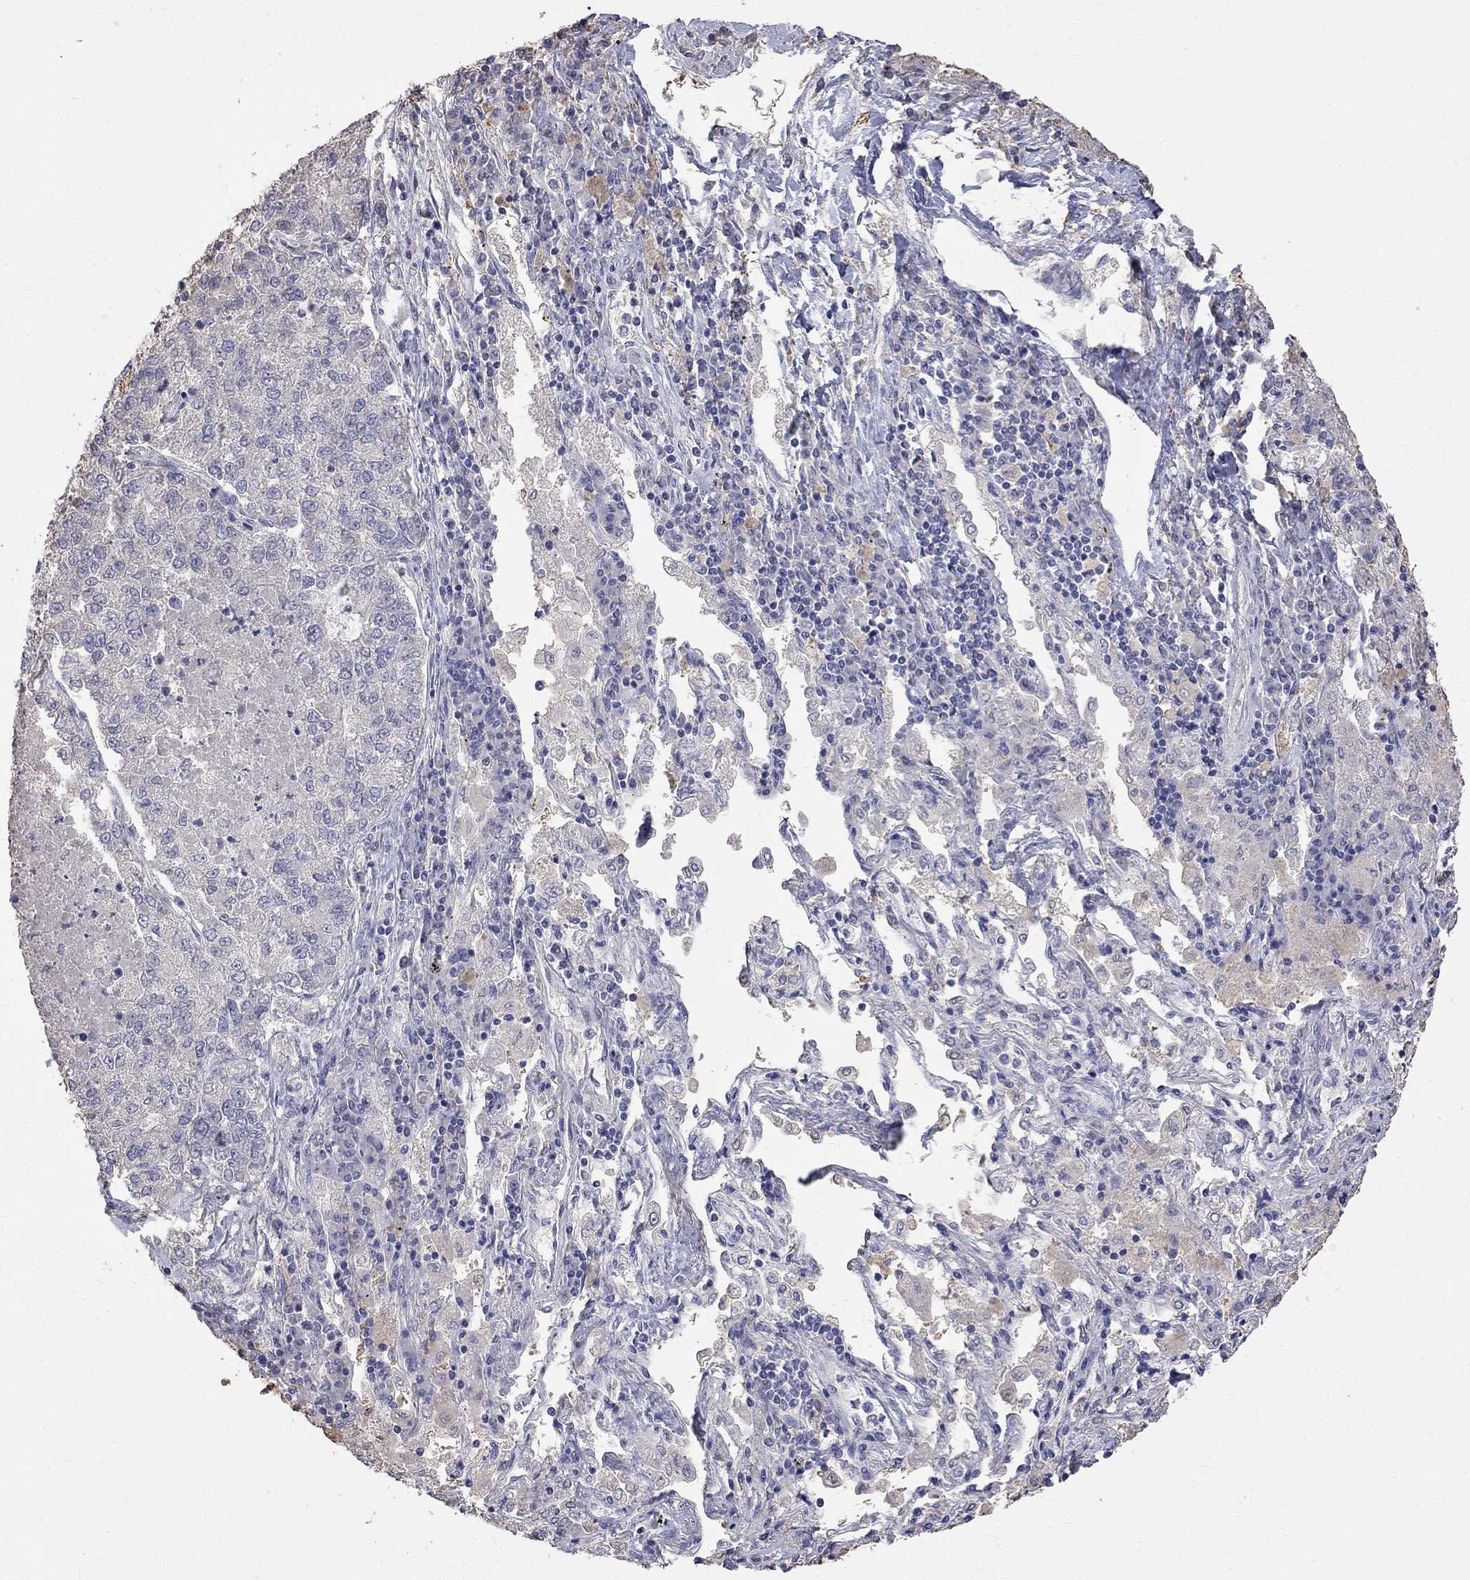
{"staining": {"intensity": "negative", "quantity": "none", "location": "none"}, "tissue": "lung cancer", "cell_type": "Tumor cells", "image_type": "cancer", "snomed": [{"axis": "morphology", "description": "Adenocarcinoma, NOS"}, {"axis": "topography", "description": "Lung"}], "caption": "This is an immunohistochemistry (IHC) image of human lung cancer. There is no expression in tumor cells.", "gene": "CKAP2", "patient": {"sex": "male", "age": 49}}